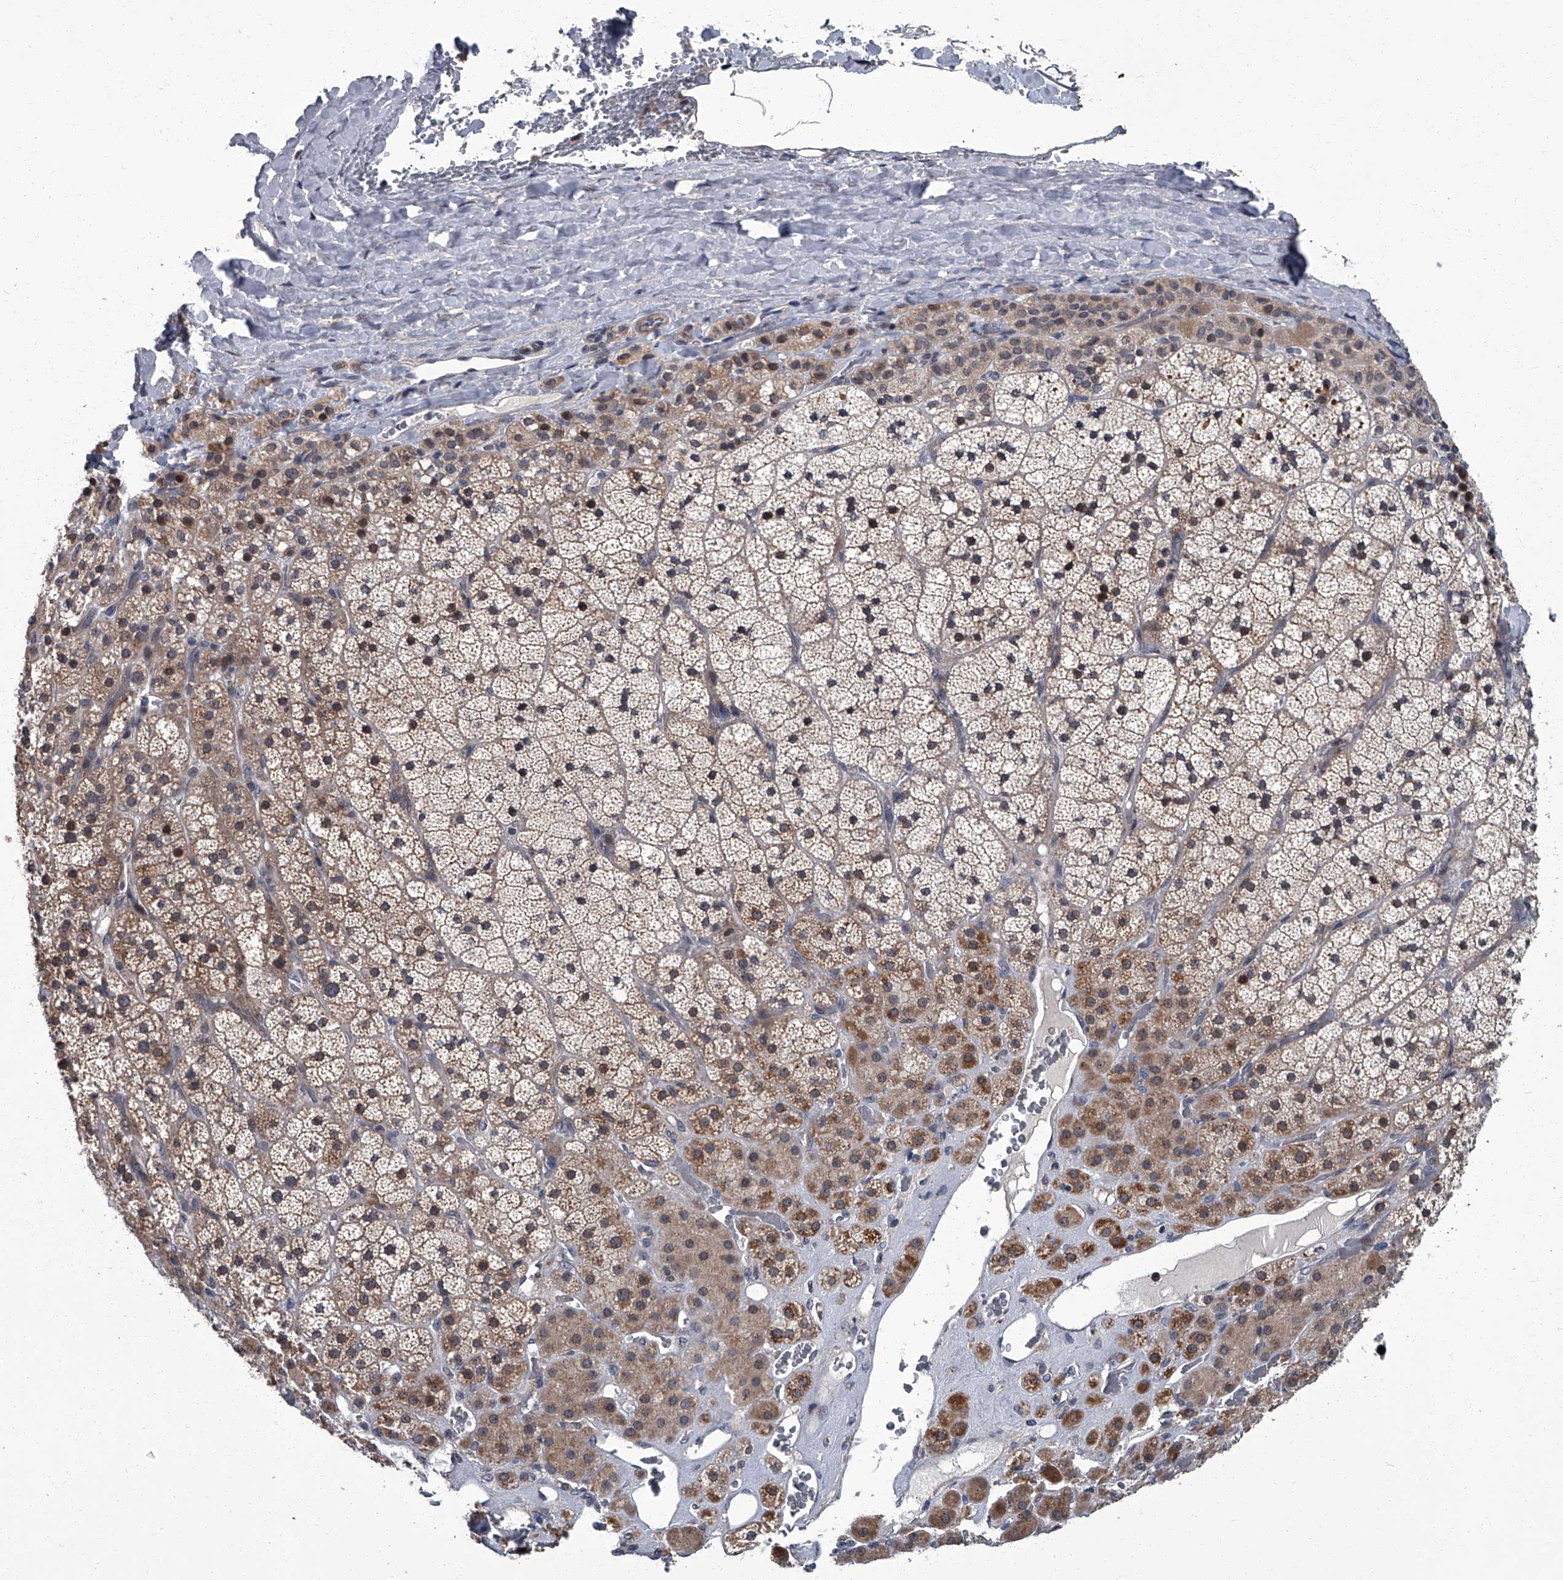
{"staining": {"intensity": "moderate", "quantity": ">75%", "location": "cytoplasmic/membranous,nuclear"}, "tissue": "adrenal gland", "cell_type": "Glandular cells", "image_type": "normal", "snomed": [{"axis": "morphology", "description": "Normal tissue, NOS"}, {"axis": "topography", "description": "Adrenal gland"}], "caption": "DAB (3,3'-diaminobenzidine) immunohistochemical staining of benign human adrenal gland reveals moderate cytoplasmic/membranous,nuclear protein positivity in approximately >75% of glandular cells. (Stains: DAB in brown, nuclei in blue, Microscopy: brightfield microscopy at high magnification).", "gene": "ZNF274", "patient": {"sex": "male", "age": 57}}